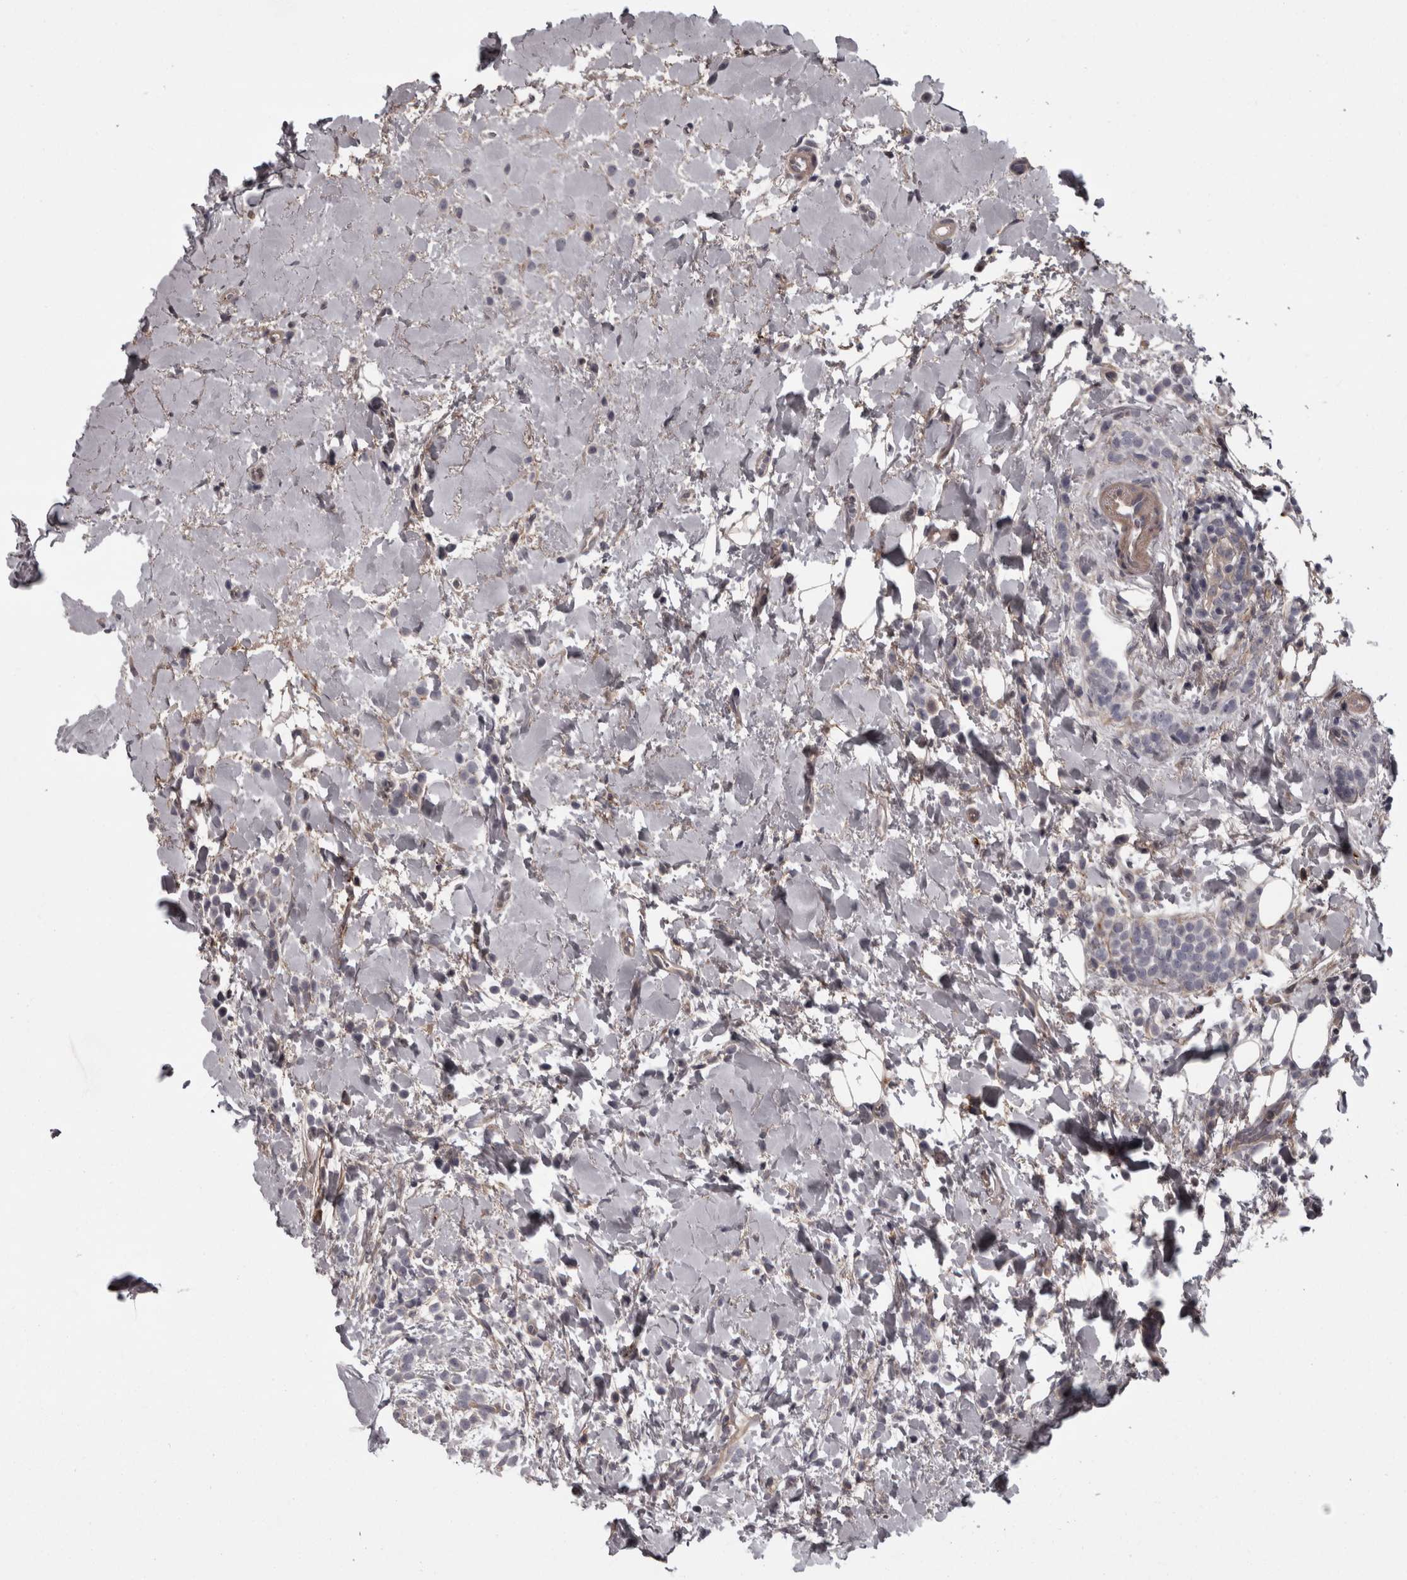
{"staining": {"intensity": "negative", "quantity": "none", "location": "none"}, "tissue": "breast cancer", "cell_type": "Tumor cells", "image_type": "cancer", "snomed": [{"axis": "morphology", "description": "Normal tissue, NOS"}, {"axis": "morphology", "description": "Lobular carcinoma"}, {"axis": "topography", "description": "Breast"}], "caption": "Tumor cells are negative for protein expression in human breast lobular carcinoma.", "gene": "RSU1", "patient": {"sex": "female", "age": 50}}